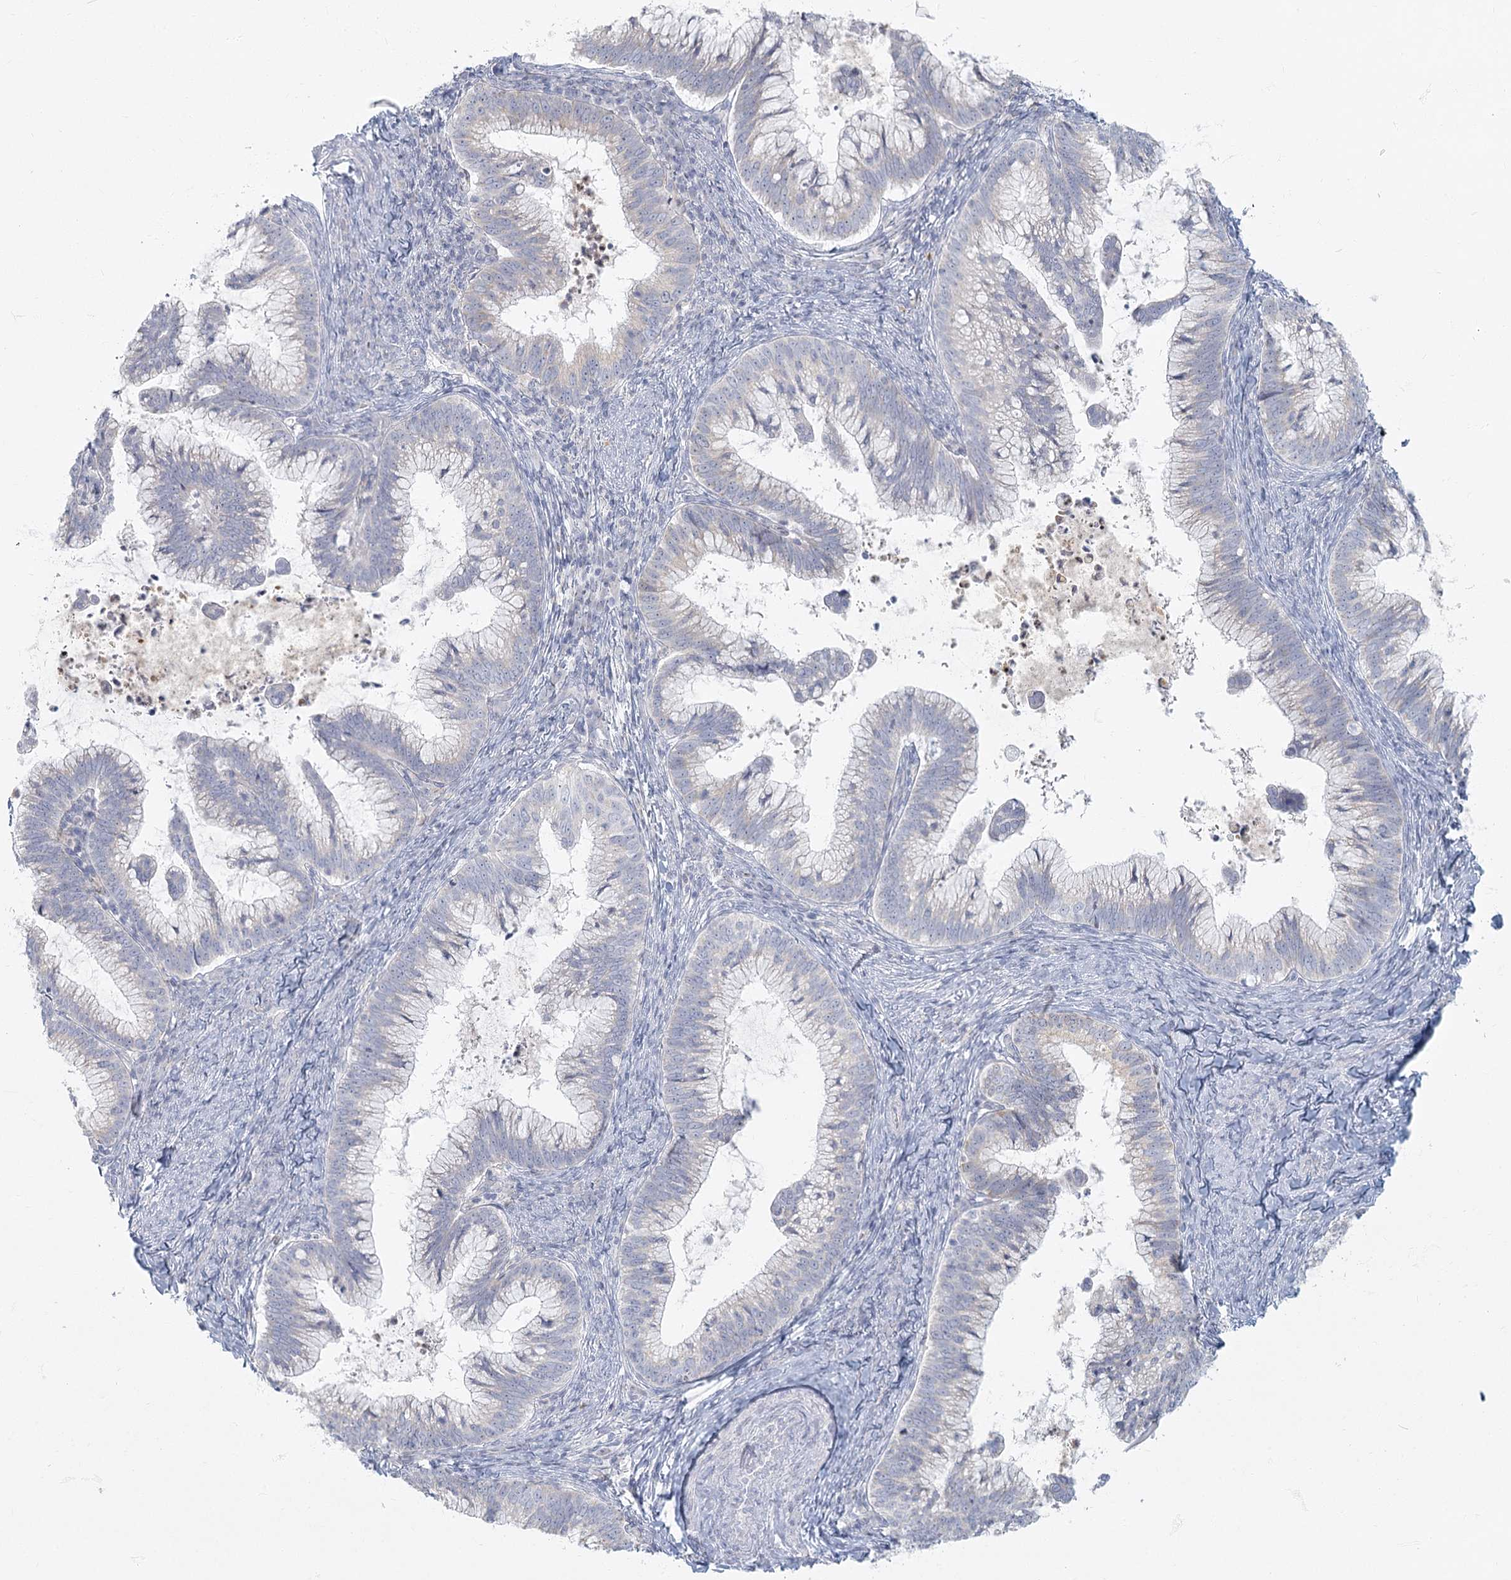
{"staining": {"intensity": "negative", "quantity": "none", "location": "none"}, "tissue": "cervical cancer", "cell_type": "Tumor cells", "image_type": "cancer", "snomed": [{"axis": "morphology", "description": "Adenocarcinoma, NOS"}, {"axis": "topography", "description": "Cervix"}], "caption": "Immunohistochemistry (IHC) image of adenocarcinoma (cervical) stained for a protein (brown), which shows no expression in tumor cells.", "gene": "FAM110C", "patient": {"sex": "female", "age": 36}}